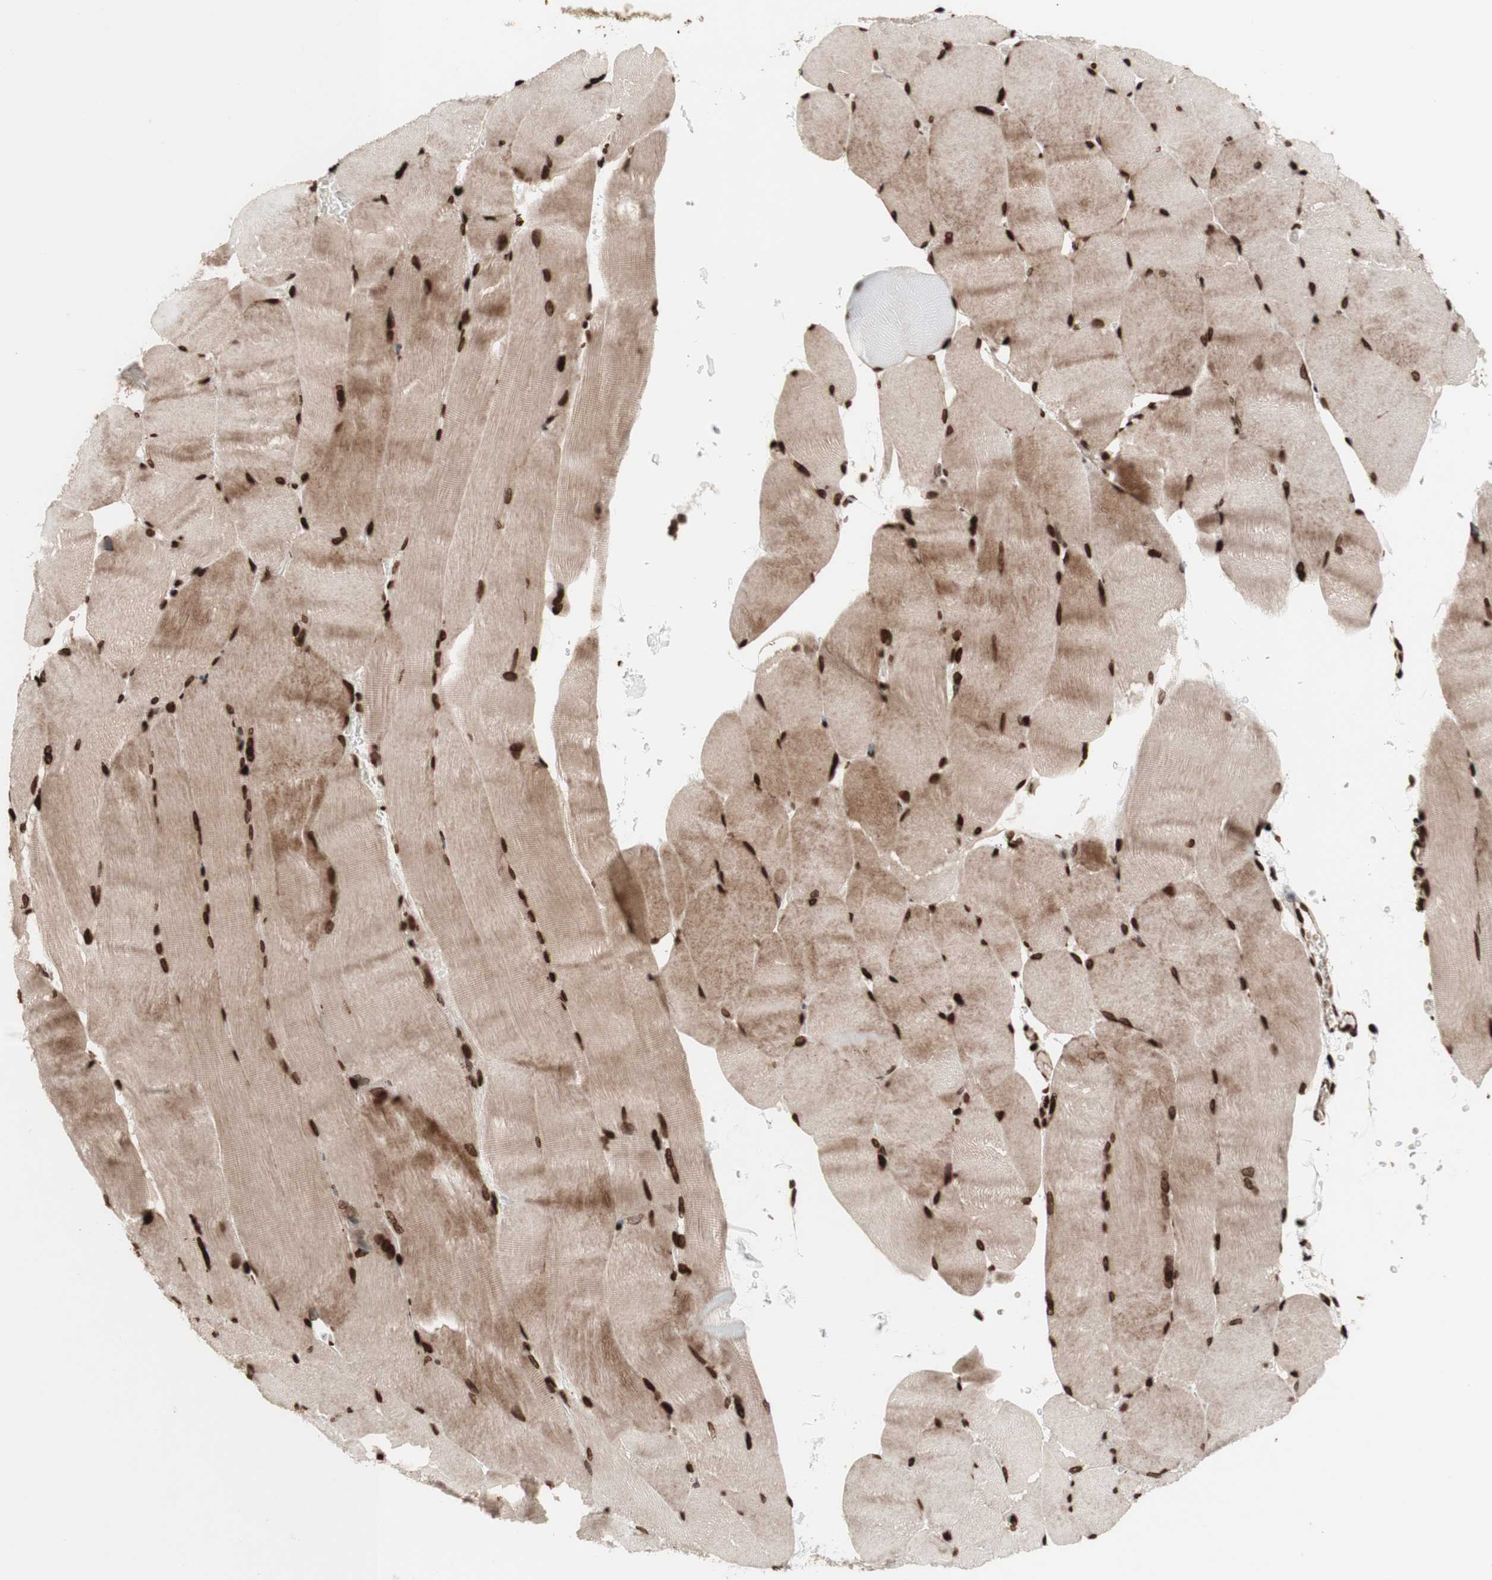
{"staining": {"intensity": "strong", "quantity": ">75%", "location": "cytoplasmic/membranous,nuclear"}, "tissue": "skeletal muscle", "cell_type": "Myocytes", "image_type": "normal", "snomed": [{"axis": "morphology", "description": "Normal tissue, NOS"}, {"axis": "topography", "description": "Skin"}, {"axis": "topography", "description": "Skeletal muscle"}], "caption": "IHC of unremarkable human skeletal muscle demonstrates high levels of strong cytoplasmic/membranous,nuclear positivity in about >75% of myocytes.", "gene": "NCAPD2", "patient": {"sex": "male", "age": 83}}